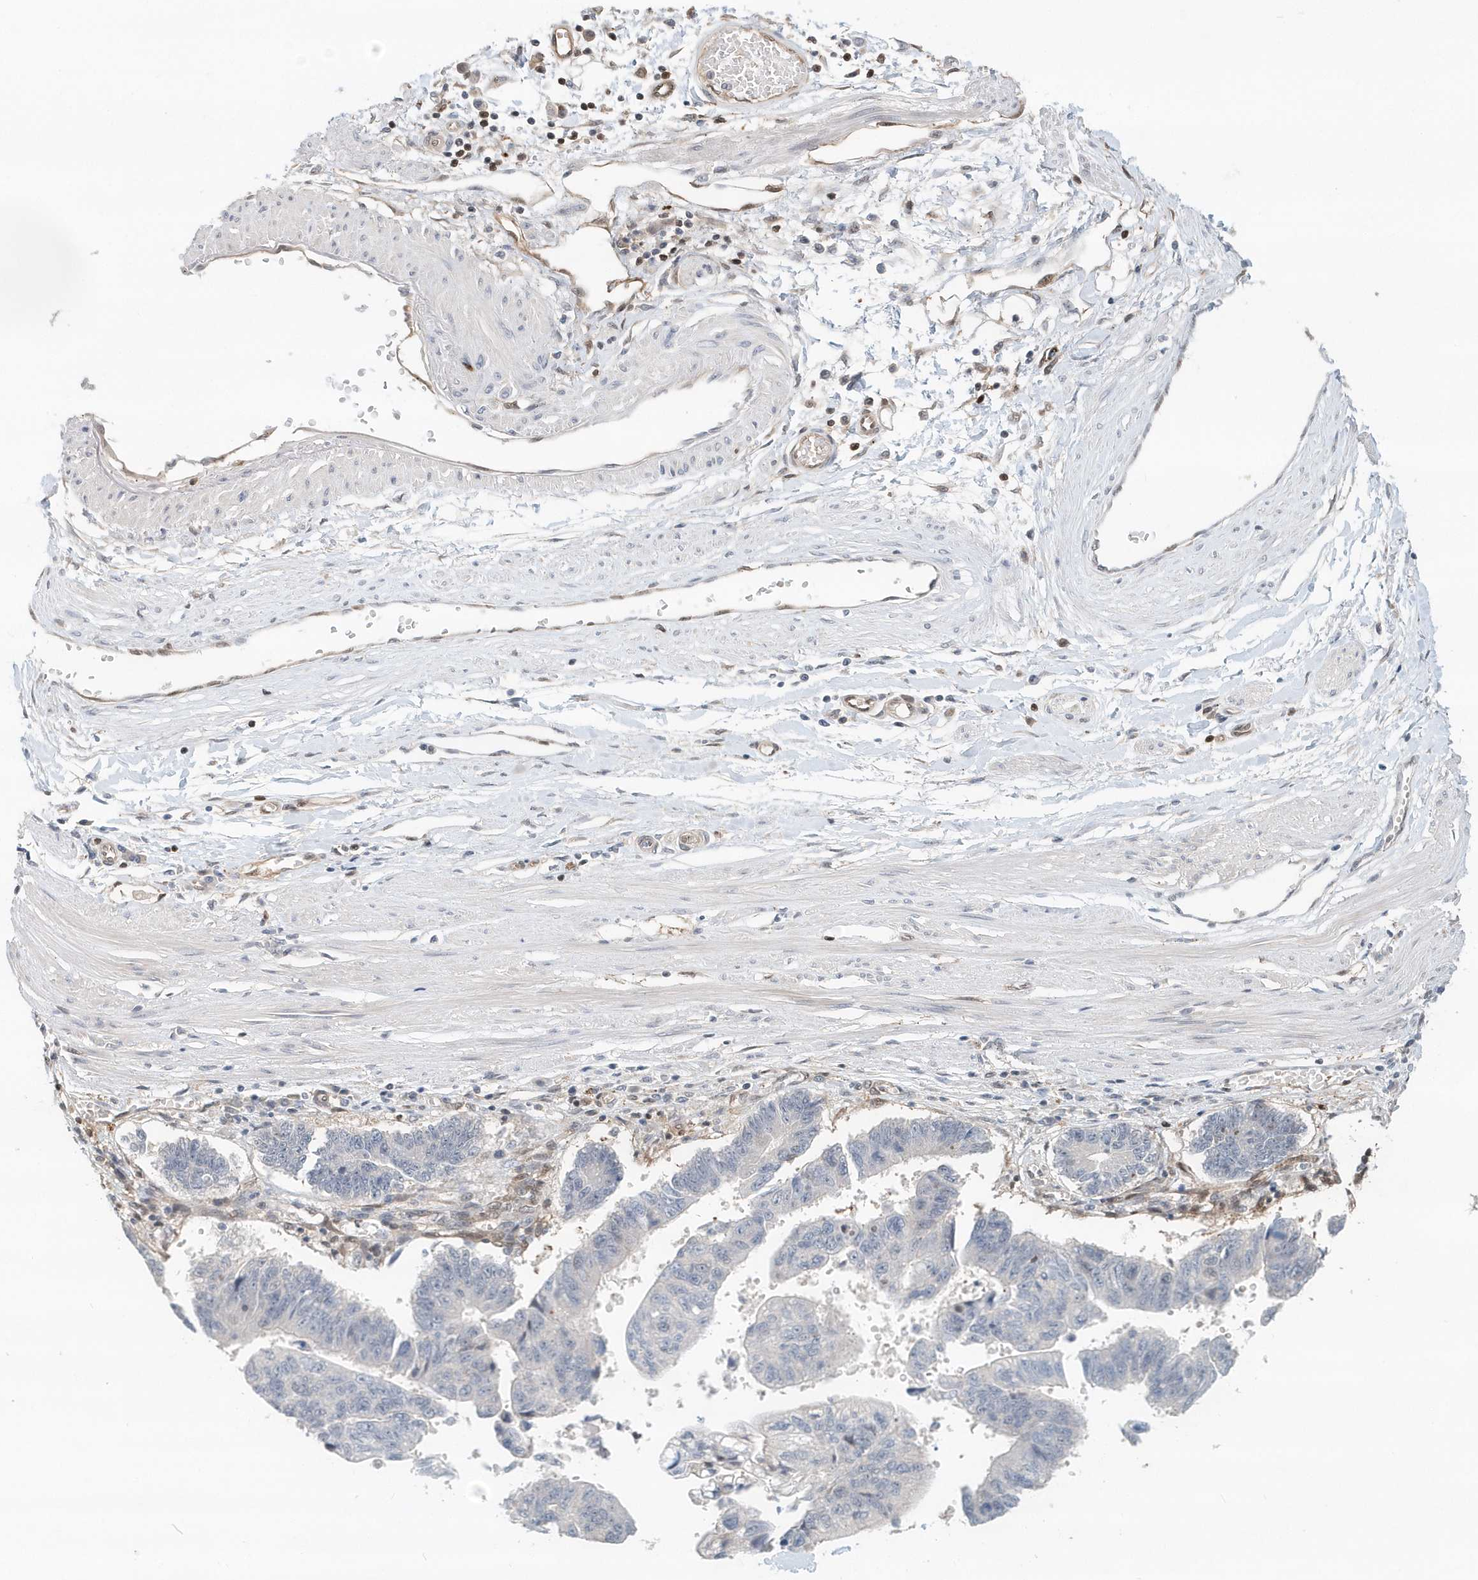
{"staining": {"intensity": "negative", "quantity": "none", "location": "none"}, "tissue": "stomach cancer", "cell_type": "Tumor cells", "image_type": "cancer", "snomed": [{"axis": "morphology", "description": "Adenocarcinoma, NOS"}, {"axis": "topography", "description": "Stomach"}], "caption": "Immunohistochemistry photomicrograph of neoplastic tissue: human stomach adenocarcinoma stained with DAB (3,3'-diaminobenzidine) shows no significant protein positivity in tumor cells. (Brightfield microscopy of DAB (3,3'-diaminobenzidine) immunohistochemistry (IHC) at high magnification).", "gene": "SUMO2", "patient": {"sex": "male", "age": 59}}